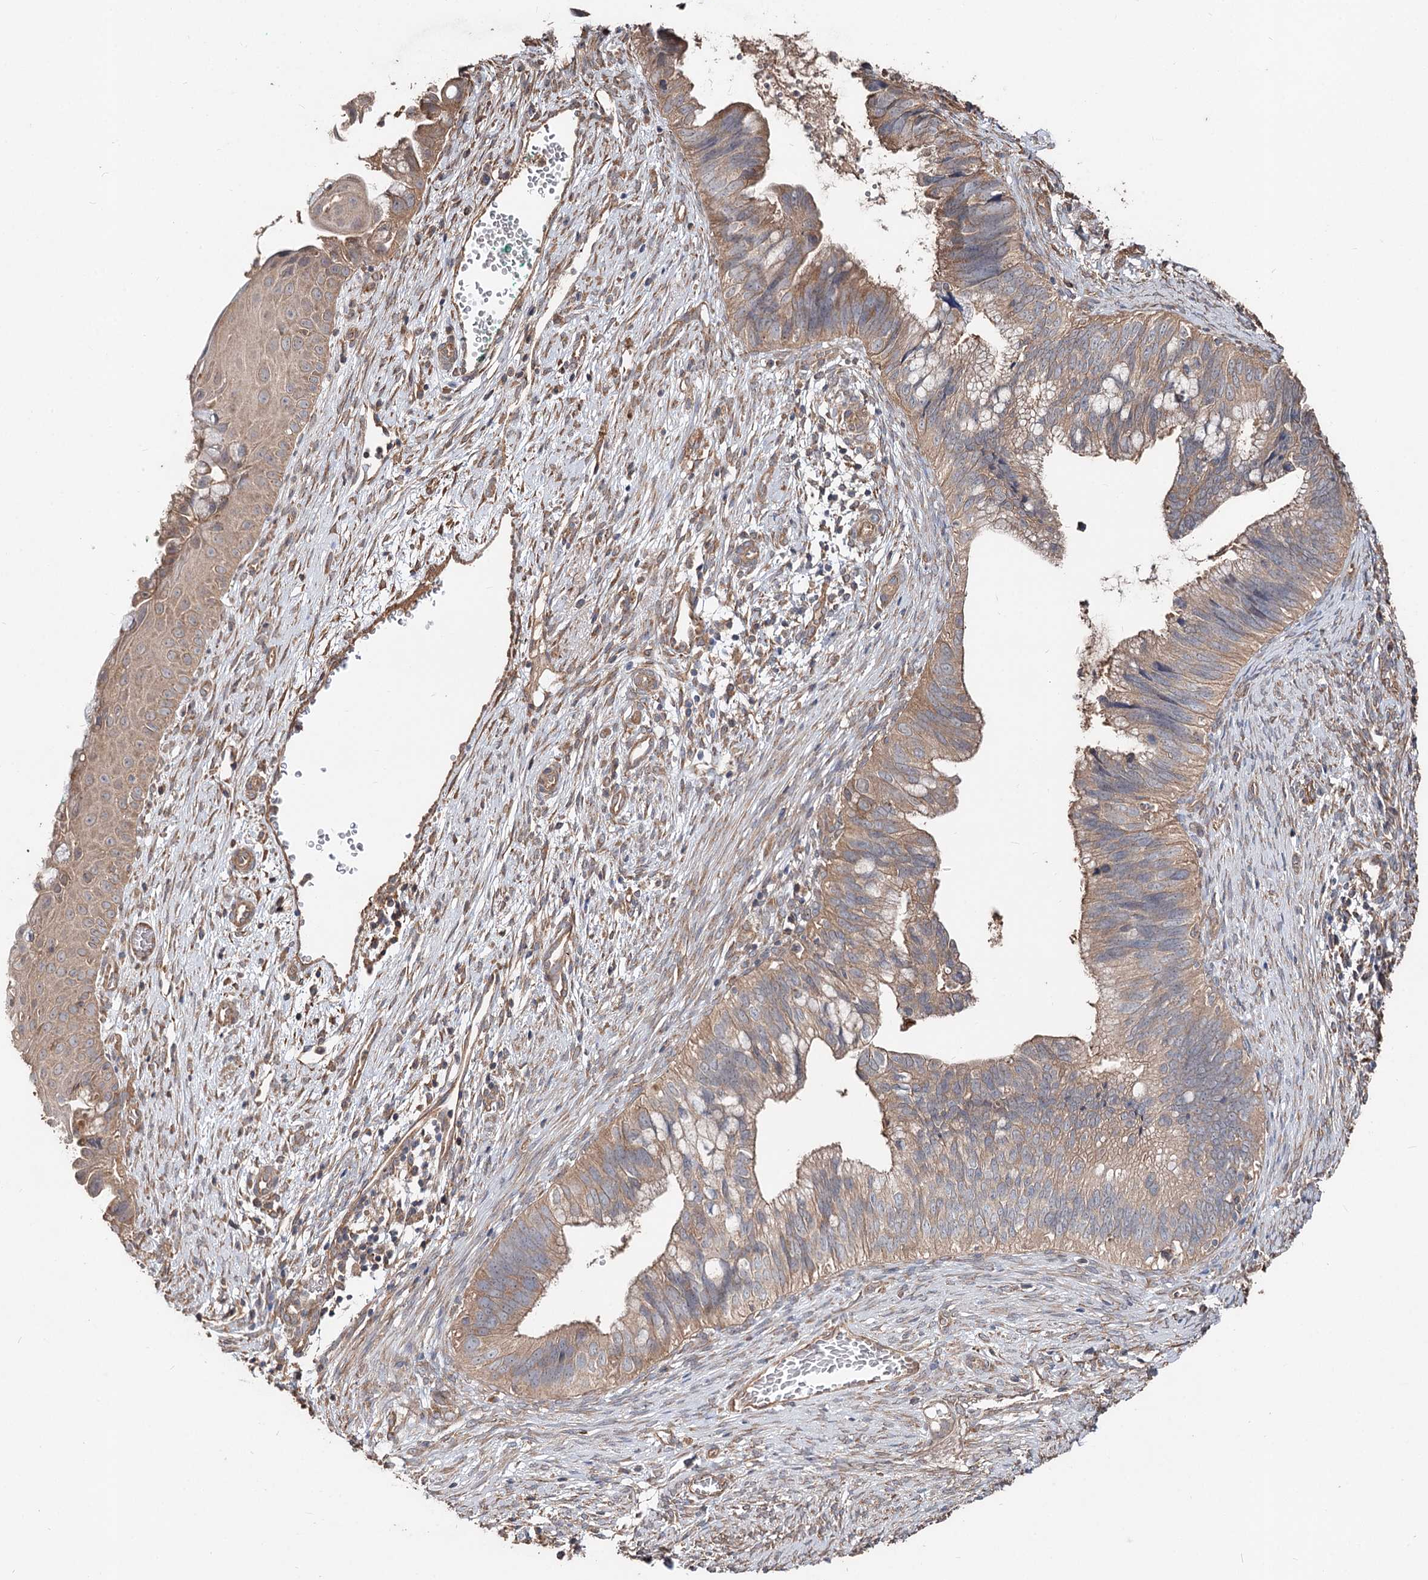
{"staining": {"intensity": "weak", "quantity": ">75%", "location": "cytoplasmic/membranous"}, "tissue": "cervical cancer", "cell_type": "Tumor cells", "image_type": "cancer", "snomed": [{"axis": "morphology", "description": "Adenocarcinoma, NOS"}, {"axis": "topography", "description": "Cervix"}], "caption": "Immunohistochemical staining of cervical cancer (adenocarcinoma) demonstrates low levels of weak cytoplasmic/membranous protein staining in approximately >75% of tumor cells.", "gene": "SPART", "patient": {"sex": "female", "age": 42}}